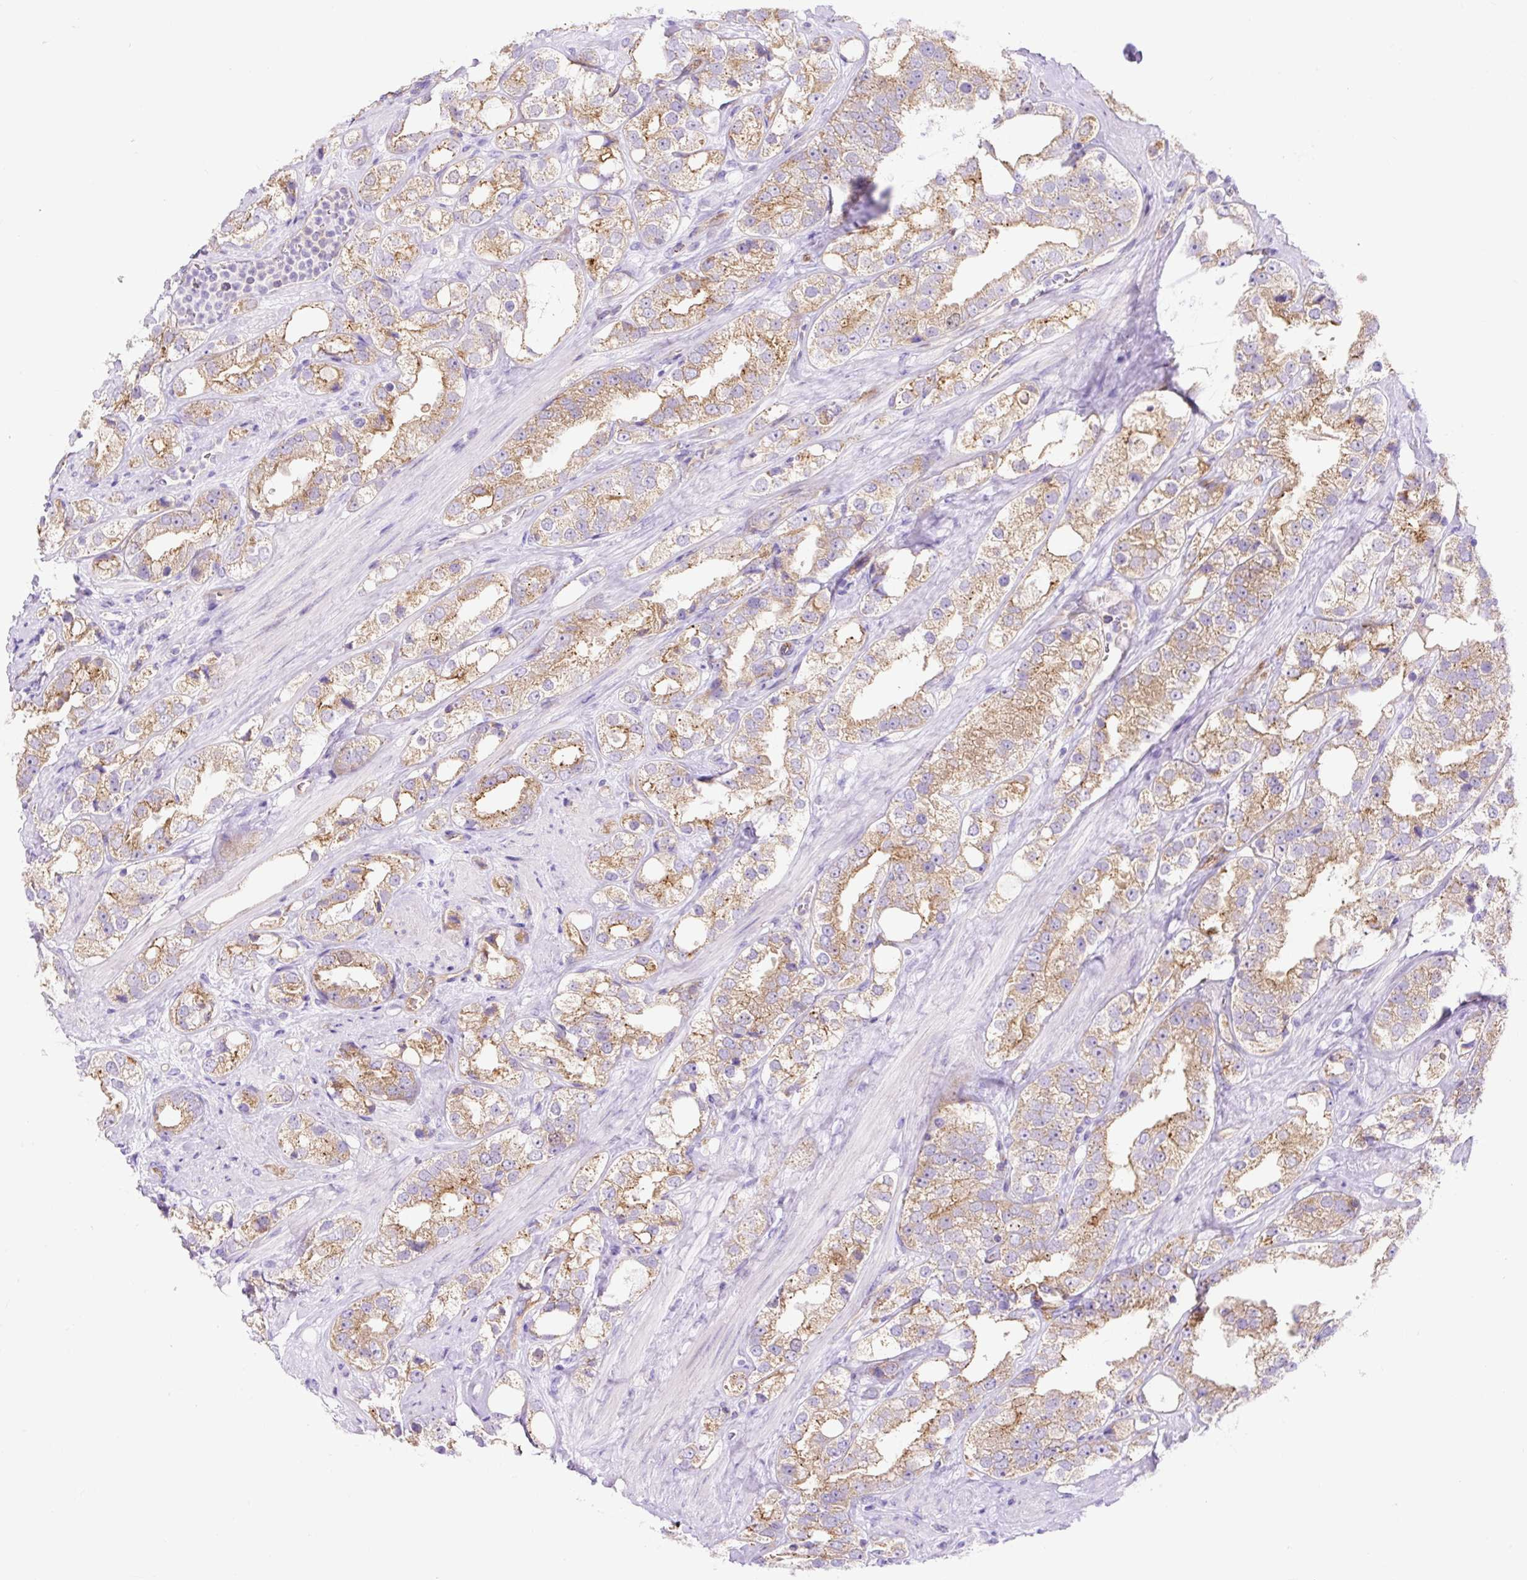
{"staining": {"intensity": "moderate", "quantity": ">75%", "location": "cytoplasmic/membranous"}, "tissue": "prostate cancer", "cell_type": "Tumor cells", "image_type": "cancer", "snomed": [{"axis": "morphology", "description": "Adenocarcinoma, NOS"}, {"axis": "topography", "description": "Prostate"}], "caption": "A photomicrograph of prostate adenocarcinoma stained for a protein exhibits moderate cytoplasmic/membranous brown staining in tumor cells. The staining was performed using DAB to visualize the protein expression in brown, while the nuclei were stained in blue with hematoxylin (Magnification: 20x).", "gene": "HIP1R", "patient": {"sex": "male", "age": 79}}